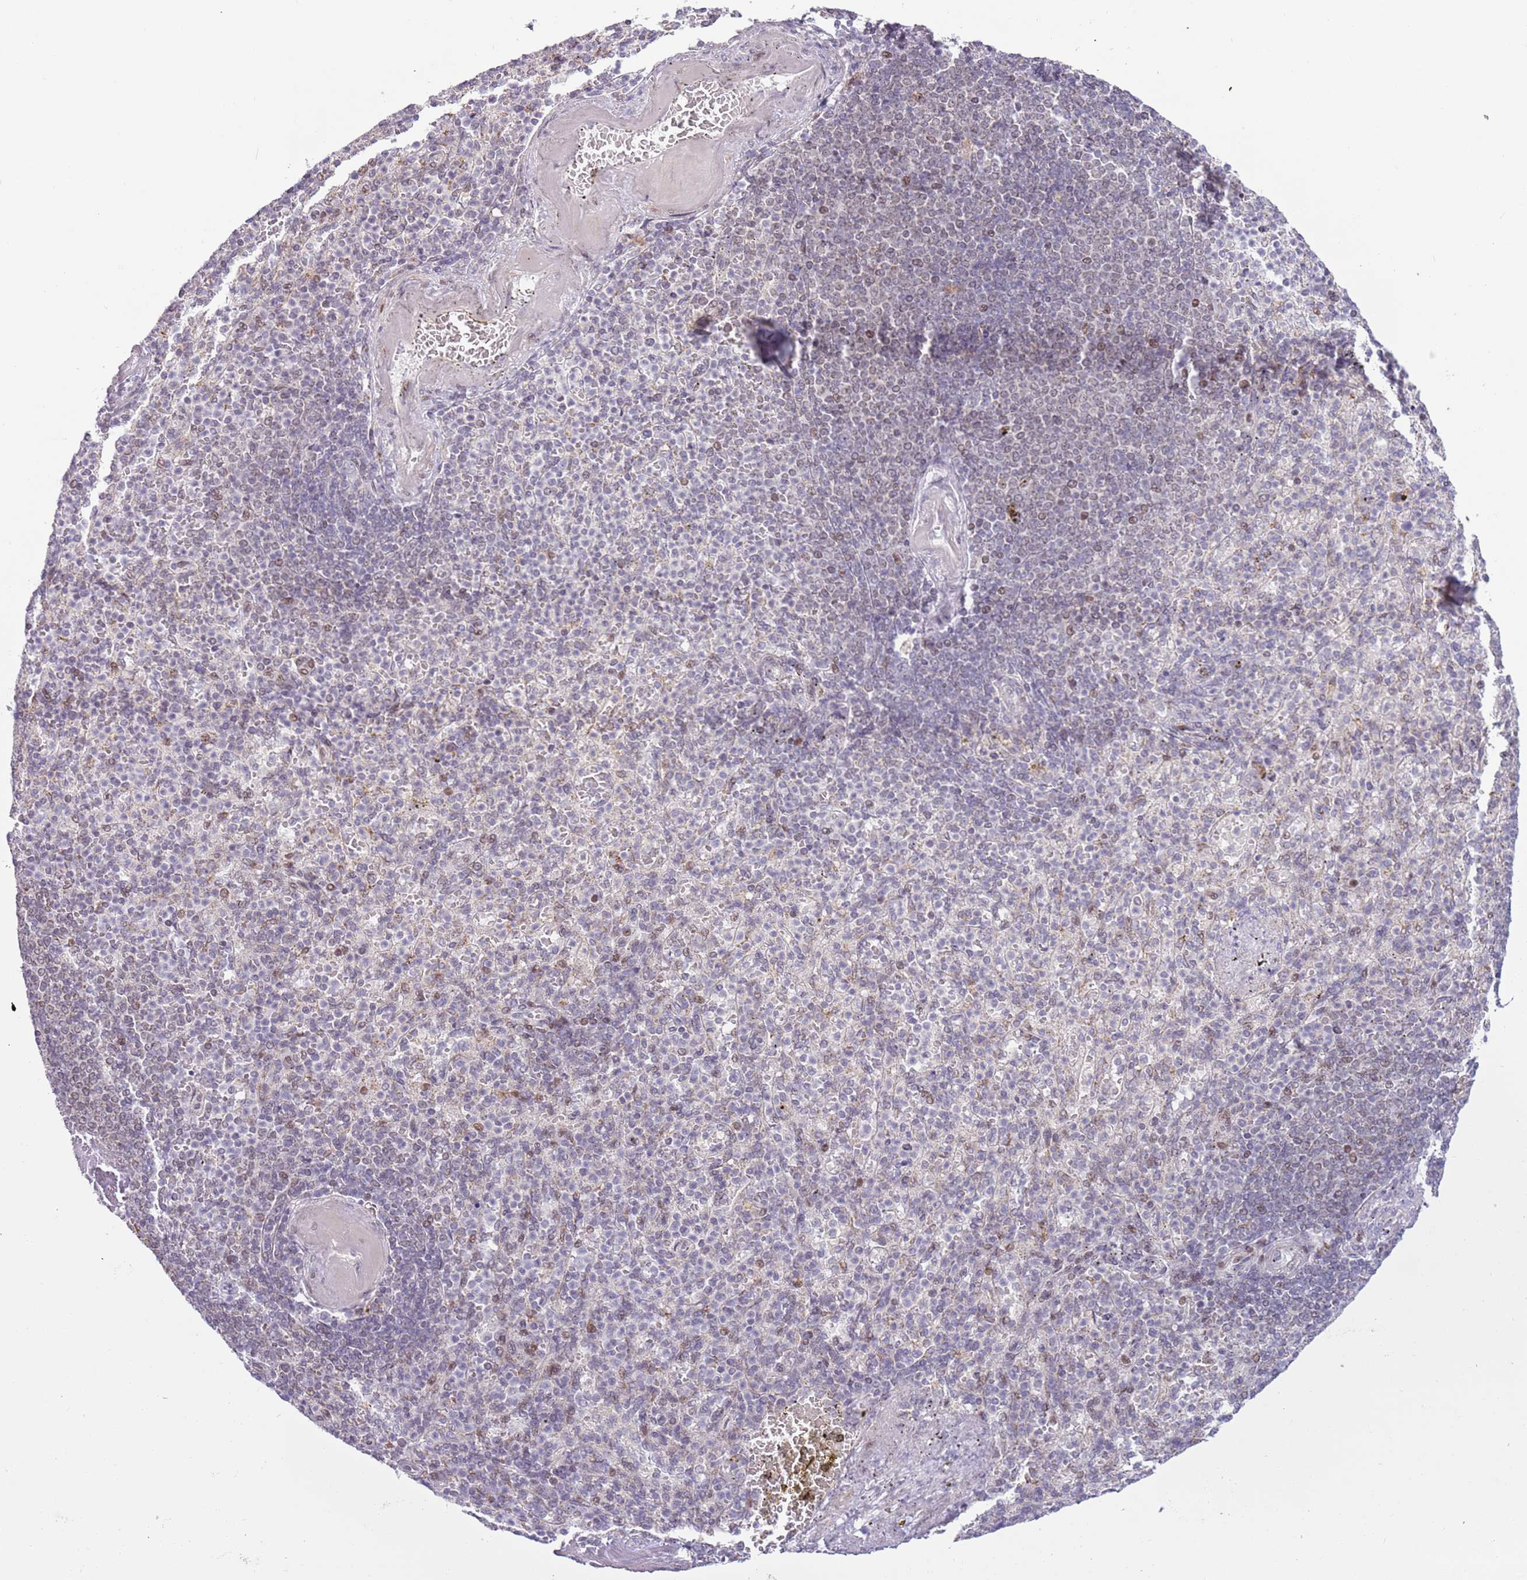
{"staining": {"intensity": "moderate", "quantity": "<25%", "location": "nuclear"}, "tissue": "spleen", "cell_type": "Cells in red pulp", "image_type": "normal", "snomed": [{"axis": "morphology", "description": "Normal tissue, NOS"}, {"axis": "topography", "description": "Spleen"}], "caption": "Protein expression analysis of benign human spleen reveals moderate nuclear staining in about <25% of cells in red pulp. (IHC, brightfield microscopy, high magnification).", "gene": "MLLT11", "patient": {"sex": "female", "age": 74}}